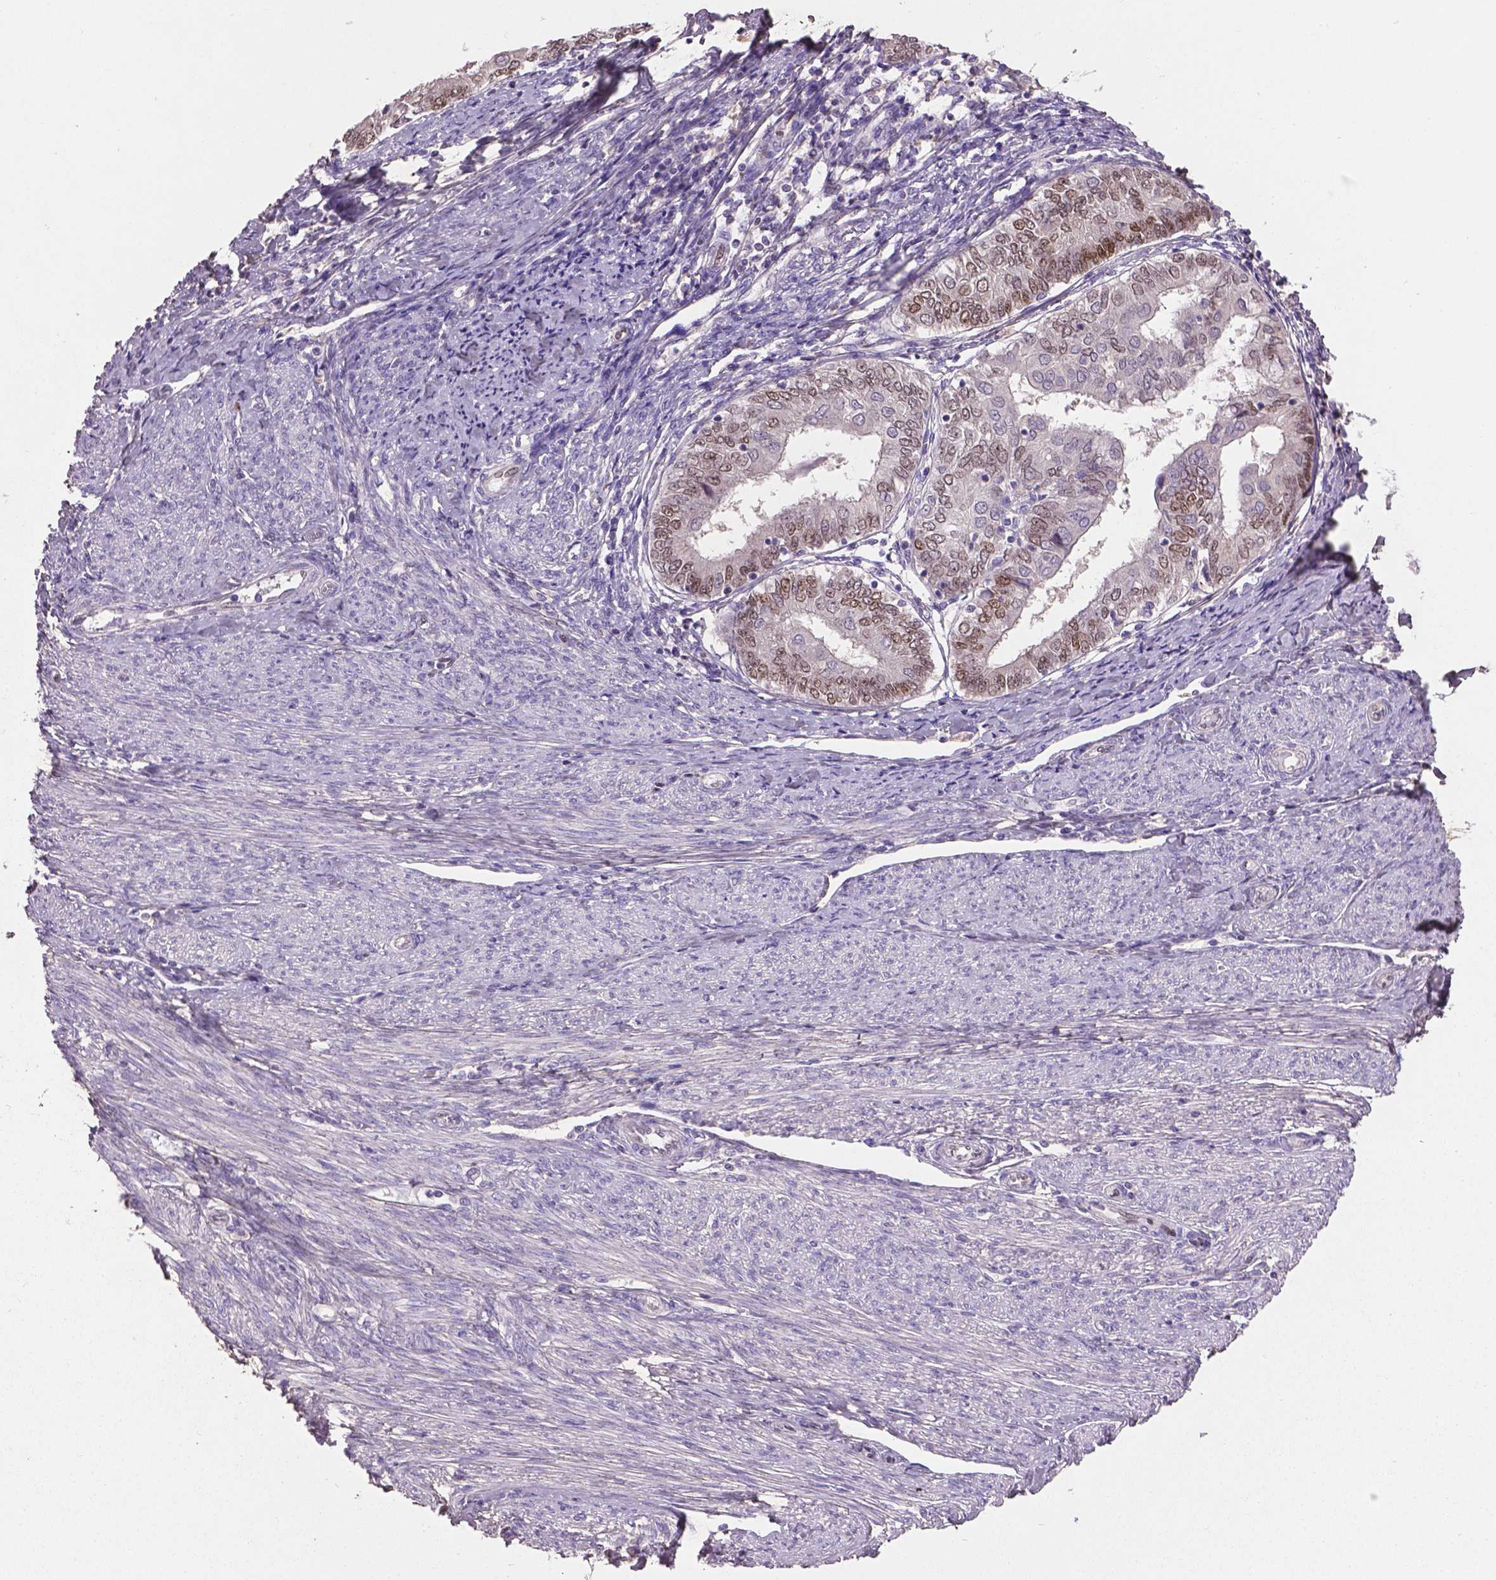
{"staining": {"intensity": "moderate", "quantity": "25%-75%", "location": "nuclear"}, "tissue": "endometrial cancer", "cell_type": "Tumor cells", "image_type": "cancer", "snomed": [{"axis": "morphology", "description": "Adenocarcinoma, NOS"}, {"axis": "topography", "description": "Endometrium"}], "caption": "A photomicrograph of human endometrial cancer stained for a protein reveals moderate nuclear brown staining in tumor cells.", "gene": "SOX17", "patient": {"sex": "female", "age": 68}}